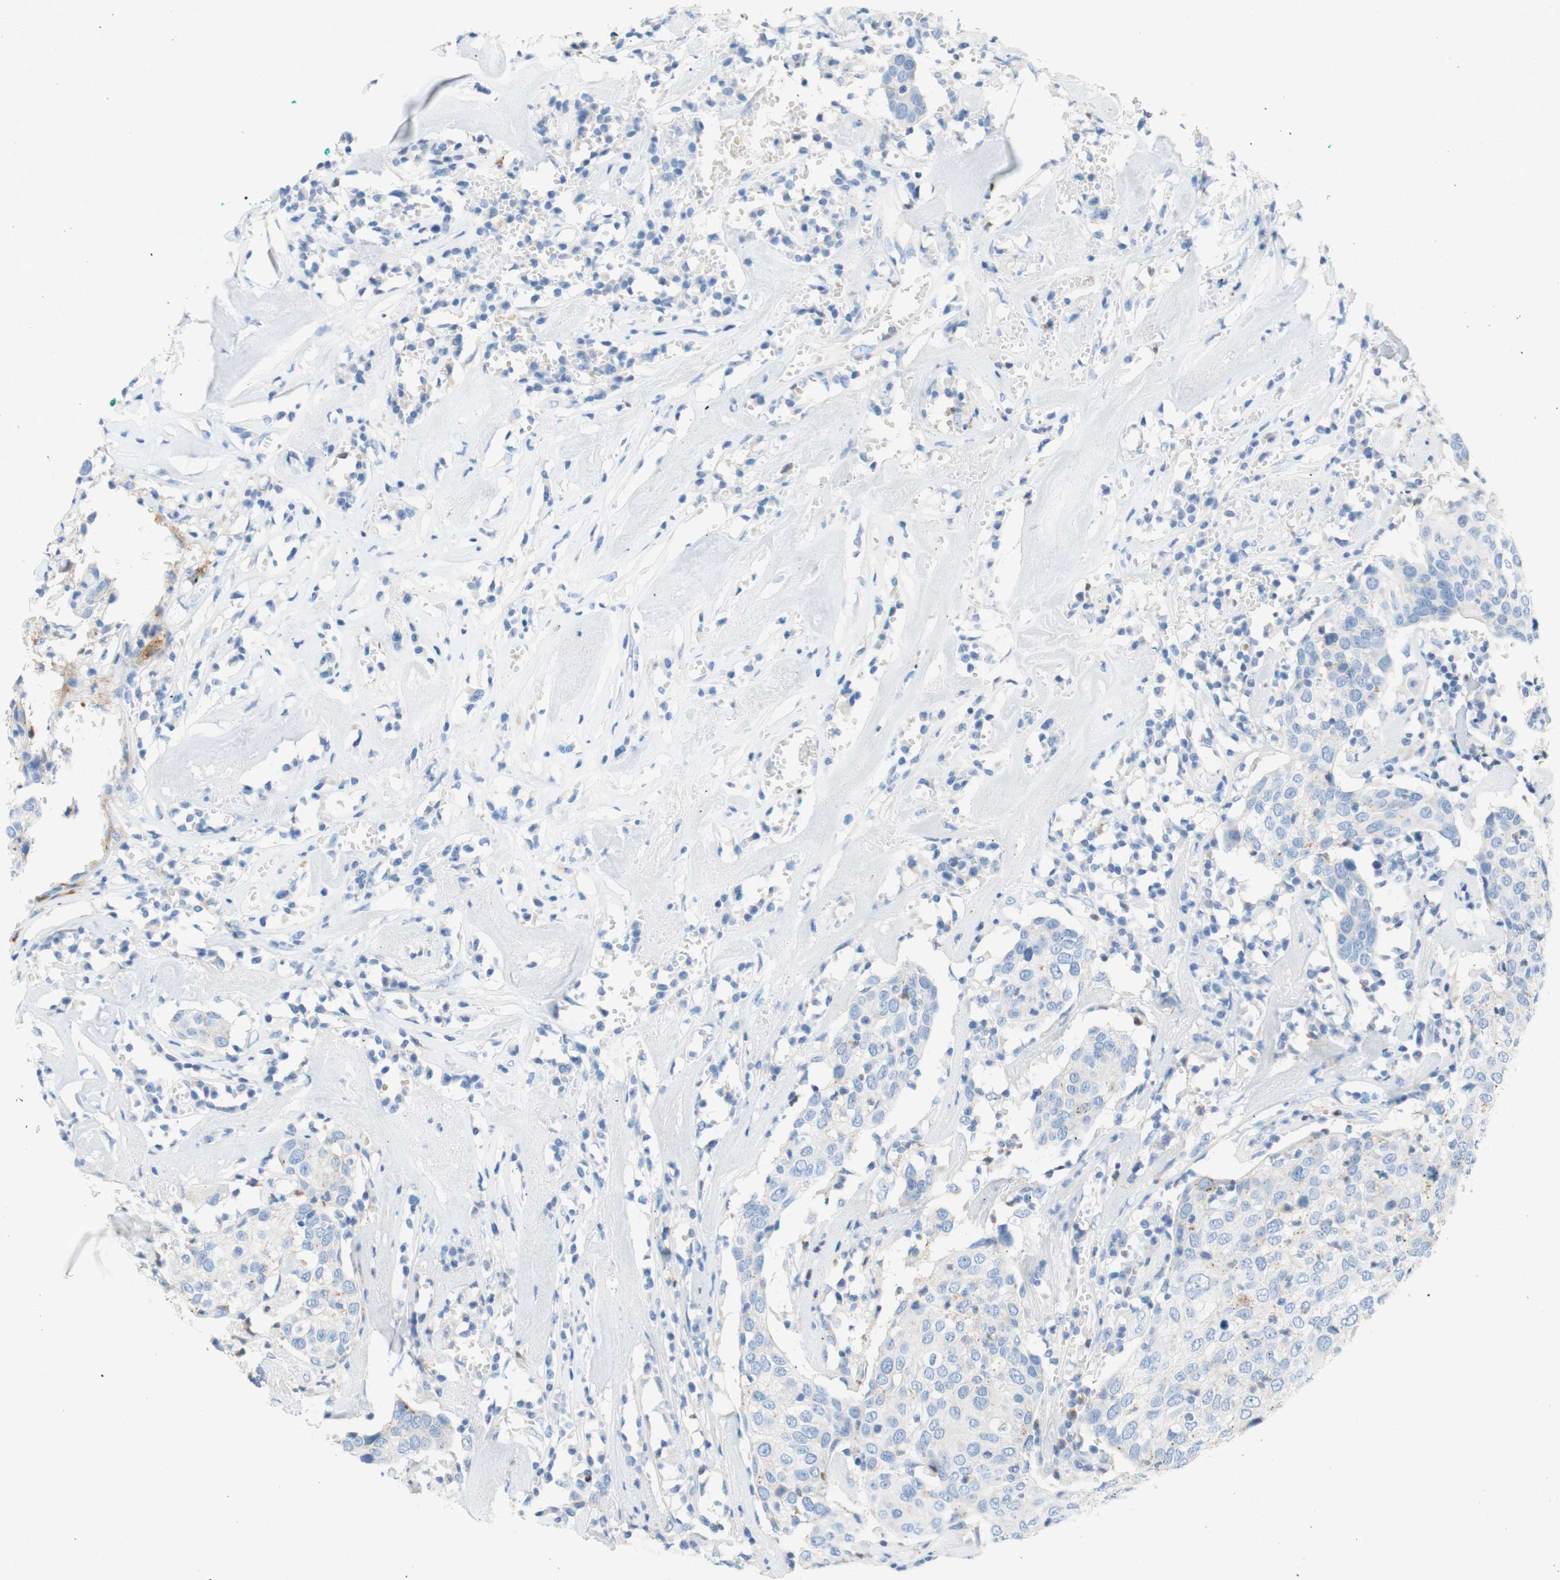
{"staining": {"intensity": "weak", "quantity": "<25%", "location": "cytoplasmic/membranous"}, "tissue": "head and neck cancer", "cell_type": "Tumor cells", "image_type": "cancer", "snomed": [{"axis": "morphology", "description": "Adenocarcinoma, NOS"}, {"axis": "topography", "description": "Salivary gland"}, {"axis": "topography", "description": "Head-Neck"}], "caption": "The micrograph exhibits no significant staining in tumor cells of head and neck cancer.", "gene": "CEACAM1", "patient": {"sex": "female", "age": 65}}